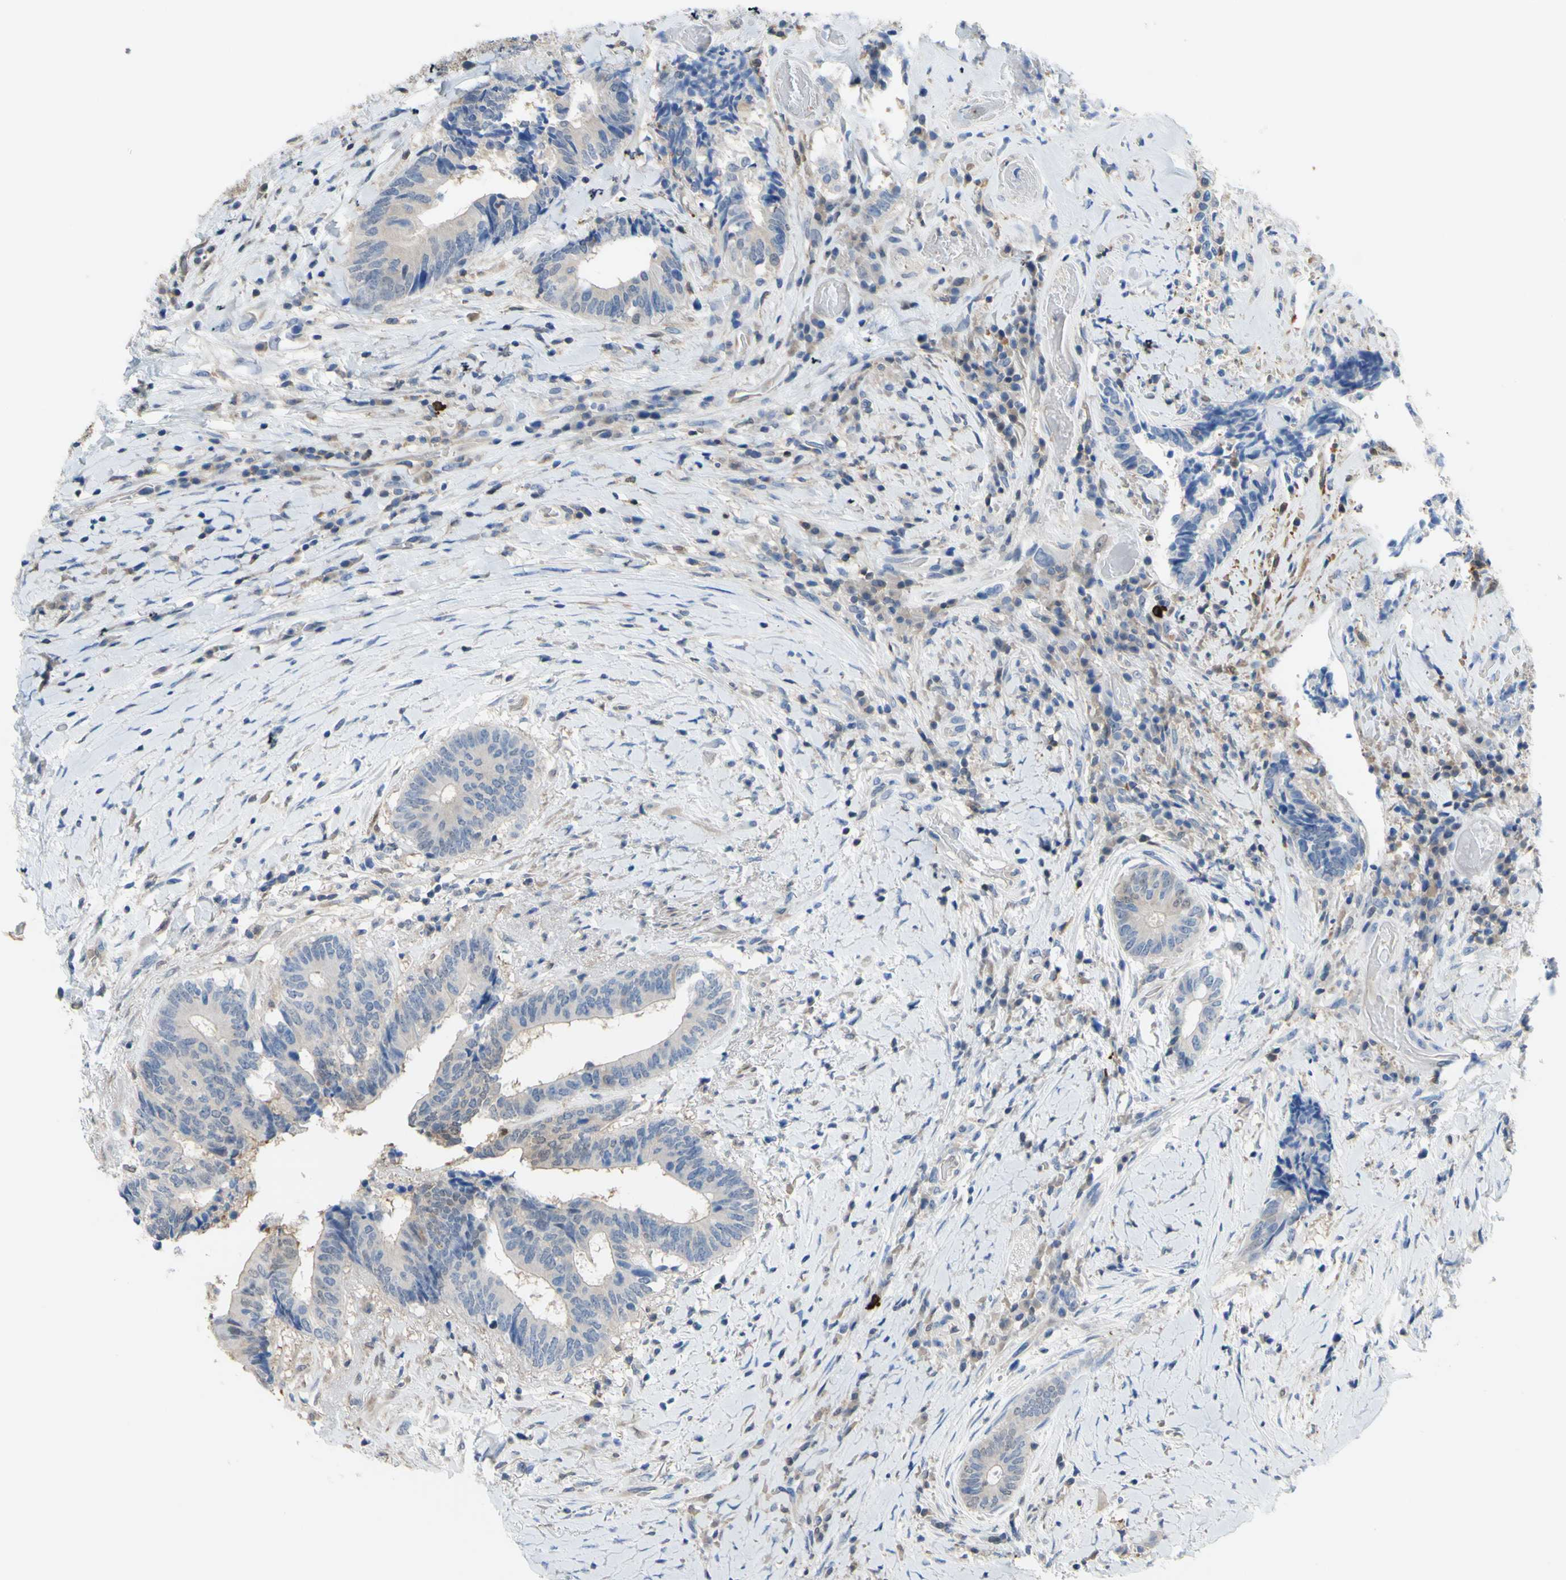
{"staining": {"intensity": "moderate", "quantity": "<25%", "location": "cytoplasmic/membranous"}, "tissue": "colorectal cancer", "cell_type": "Tumor cells", "image_type": "cancer", "snomed": [{"axis": "morphology", "description": "Adenocarcinoma, NOS"}, {"axis": "topography", "description": "Rectum"}], "caption": "The image demonstrates staining of colorectal adenocarcinoma, revealing moderate cytoplasmic/membranous protein expression (brown color) within tumor cells. The staining was performed using DAB (3,3'-diaminobenzidine) to visualize the protein expression in brown, while the nuclei were stained in blue with hematoxylin (Magnification: 20x).", "gene": "UPK3B", "patient": {"sex": "male", "age": 63}}